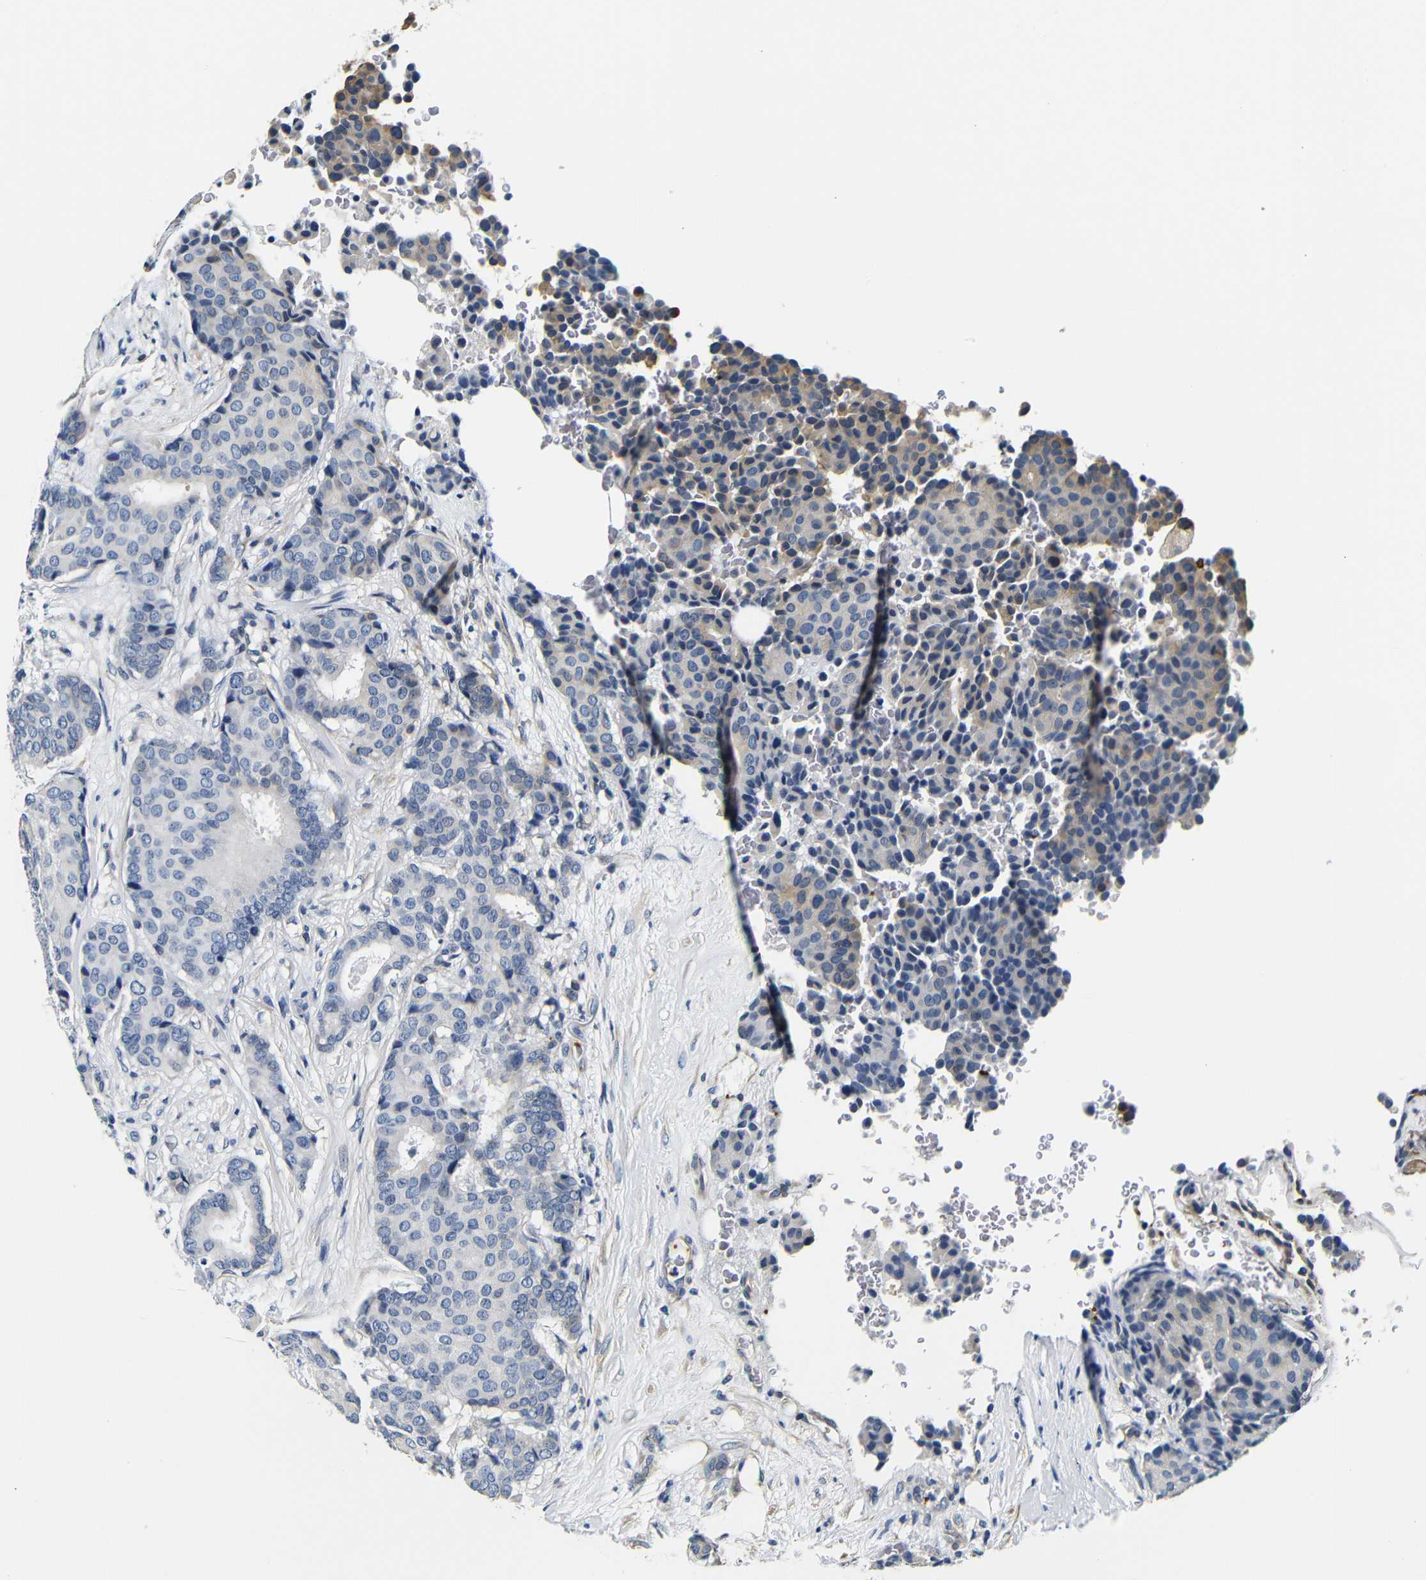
{"staining": {"intensity": "negative", "quantity": "none", "location": "none"}, "tissue": "breast cancer", "cell_type": "Tumor cells", "image_type": "cancer", "snomed": [{"axis": "morphology", "description": "Duct carcinoma"}, {"axis": "topography", "description": "Breast"}], "caption": "Protein analysis of breast cancer (invasive ductal carcinoma) reveals no significant positivity in tumor cells.", "gene": "GP1BA", "patient": {"sex": "female", "age": 75}}